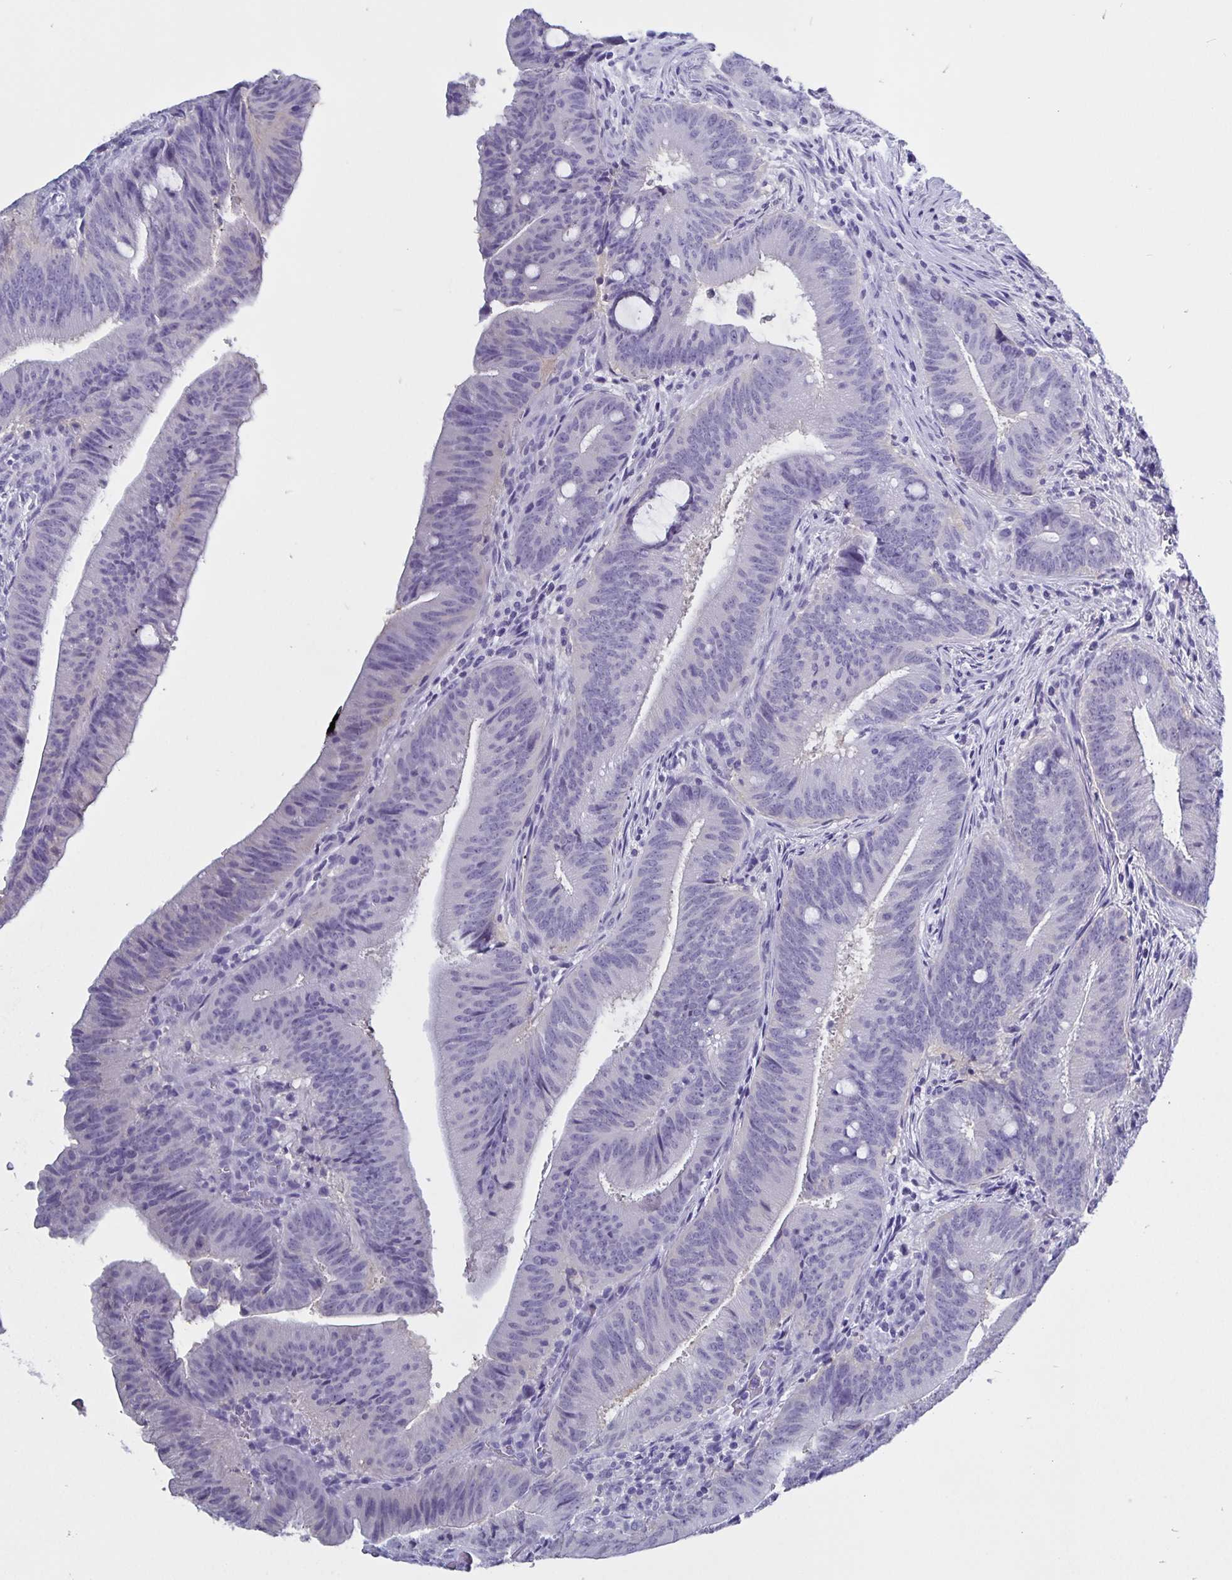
{"staining": {"intensity": "negative", "quantity": "none", "location": "none"}, "tissue": "colorectal cancer", "cell_type": "Tumor cells", "image_type": "cancer", "snomed": [{"axis": "morphology", "description": "Adenocarcinoma, NOS"}, {"axis": "topography", "description": "Colon"}], "caption": "High magnification brightfield microscopy of colorectal cancer (adenocarcinoma) stained with DAB (brown) and counterstained with hematoxylin (blue): tumor cells show no significant staining.", "gene": "ODF3B", "patient": {"sex": "female", "age": 43}}